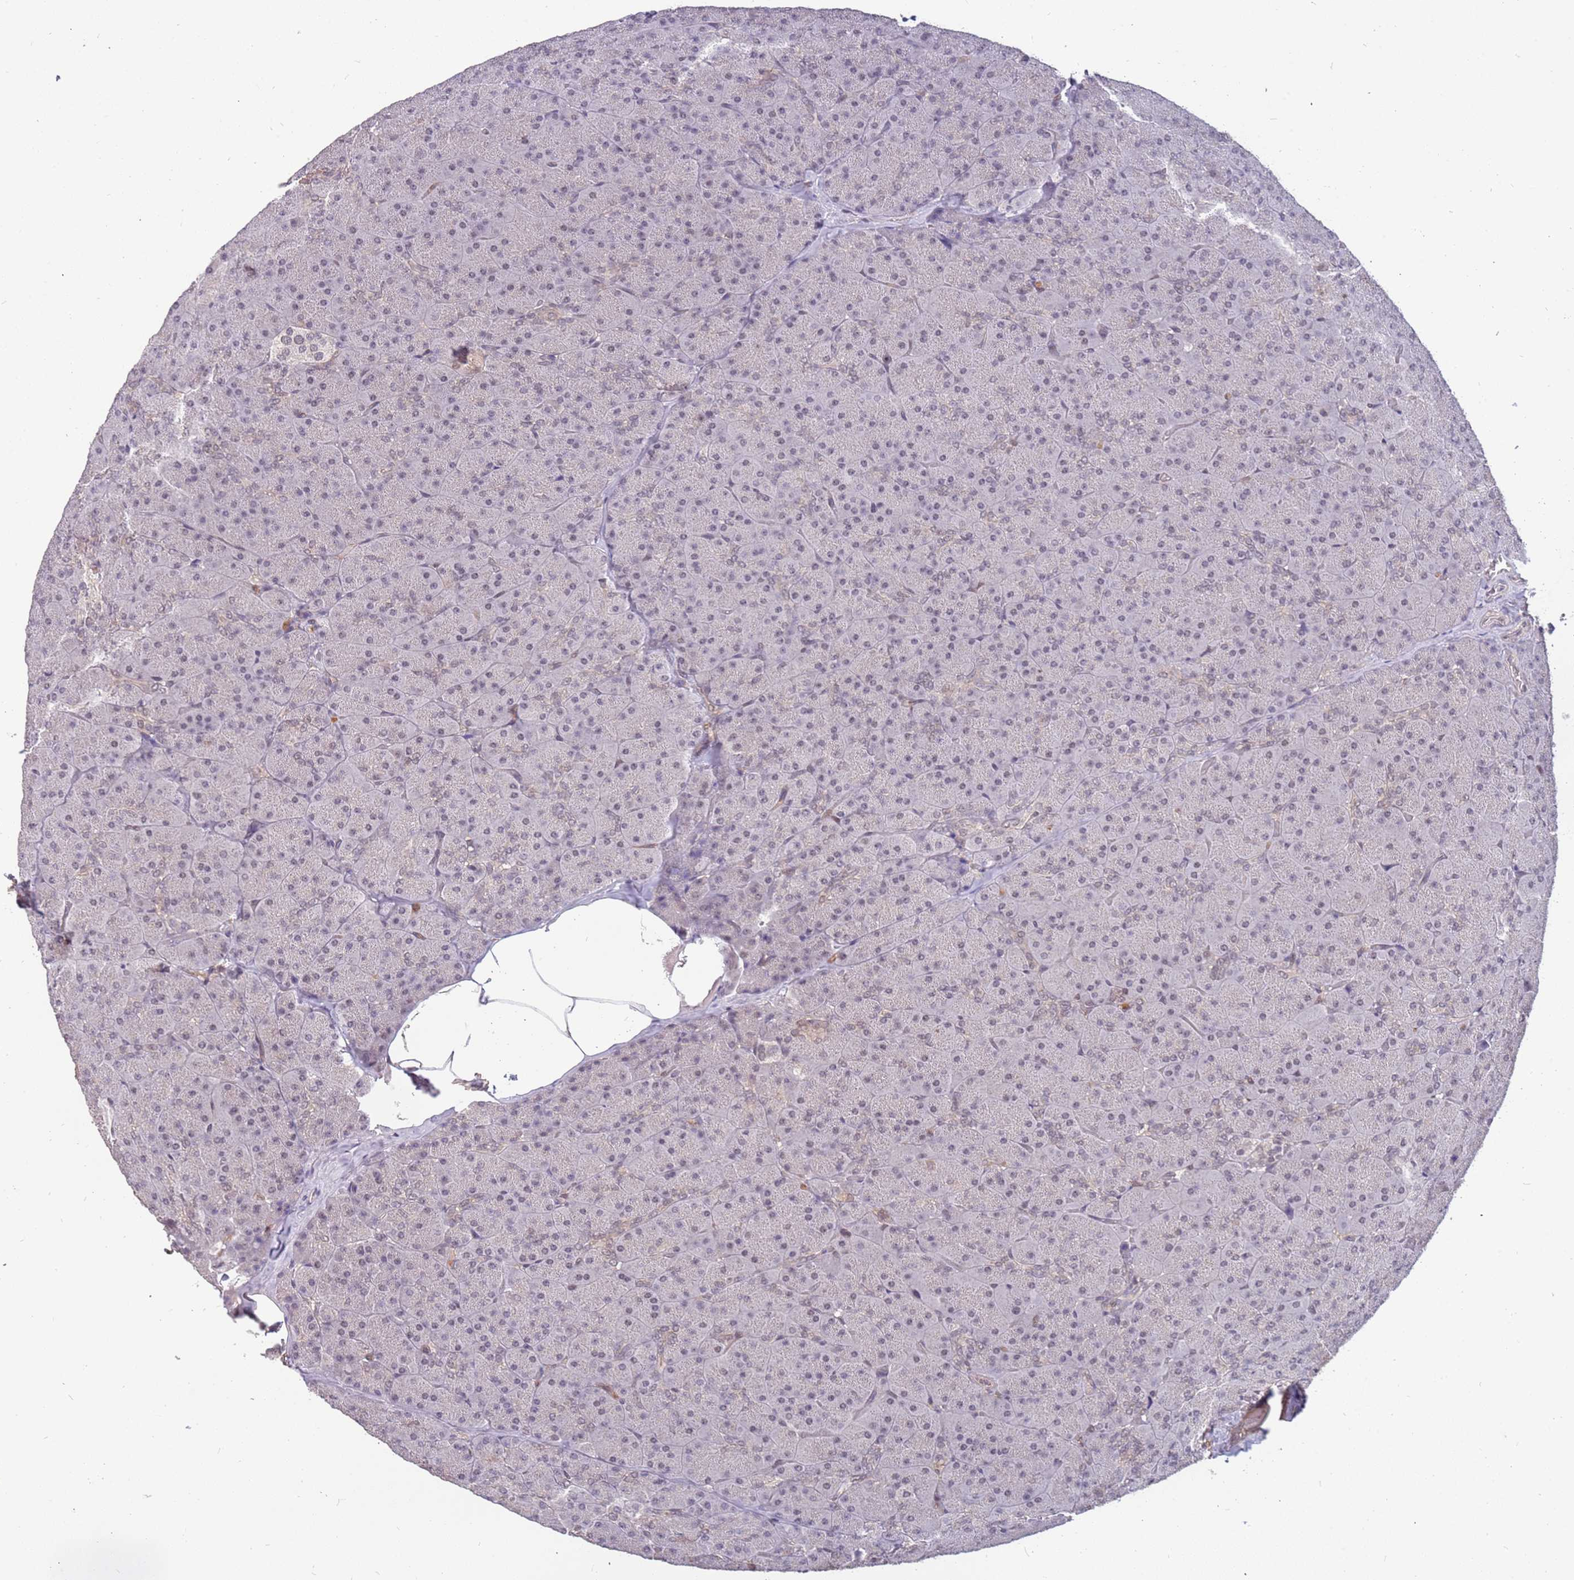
{"staining": {"intensity": "moderate", "quantity": "<25%", "location": "cytoplasmic/membranous,nuclear"}, "tissue": "pancreas", "cell_type": "Exocrine glandular cells", "image_type": "normal", "snomed": [{"axis": "morphology", "description": "Normal tissue, NOS"}, {"axis": "topography", "description": "Pancreas"}], "caption": "Pancreas stained with a brown dye displays moderate cytoplasmic/membranous,nuclear positive expression in approximately <25% of exocrine glandular cells.", "gene": "GBP2", "patient": {"sex": "male", "age": 36}}